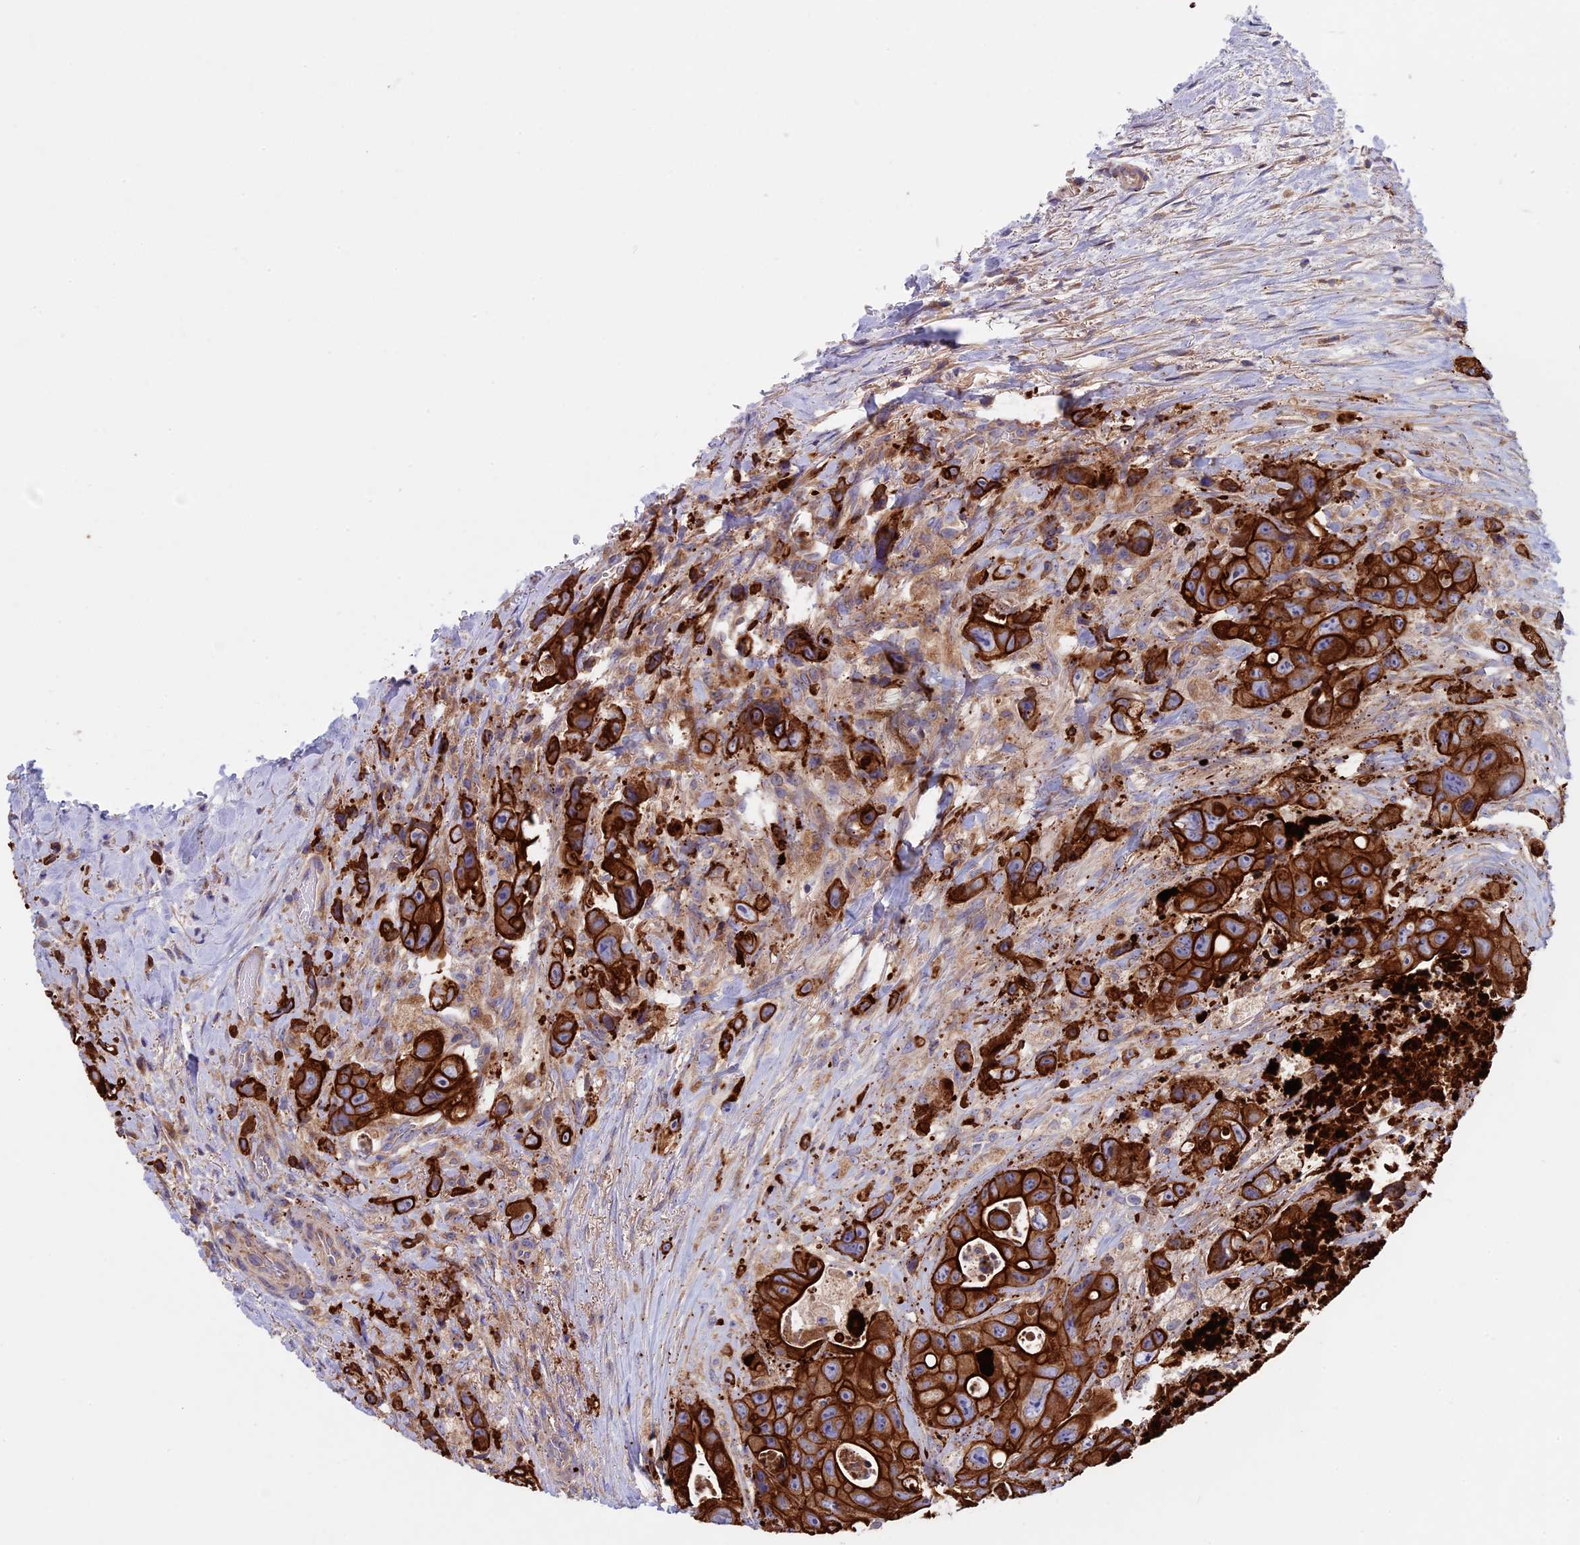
{"staining": {"intensity": "strong", "quantity": ">75%", "location": "cytoplasmic/membranous"}, "tissue": "colorectal cancer", "cell_type": "Tumor cells", "image_type": "cancer", "snomed": [{"axis": "morphology", "description": "Adenocarcinoma, NOS"}, {"axis": "topography", "description": "Colon"}], "caption": "A histopathology image of human colorectal cancer (adenocarcinoma) stained for a protein demonstrates strong cytoplasmic/membranous brown staining in tumor cells. (DAB (3,3'-diaminobenzidine) IHC, brown staining for protein, blue staining for nuclei).", "gene": "PTPN9", "patient": {"sex": "female", "age": 46}}